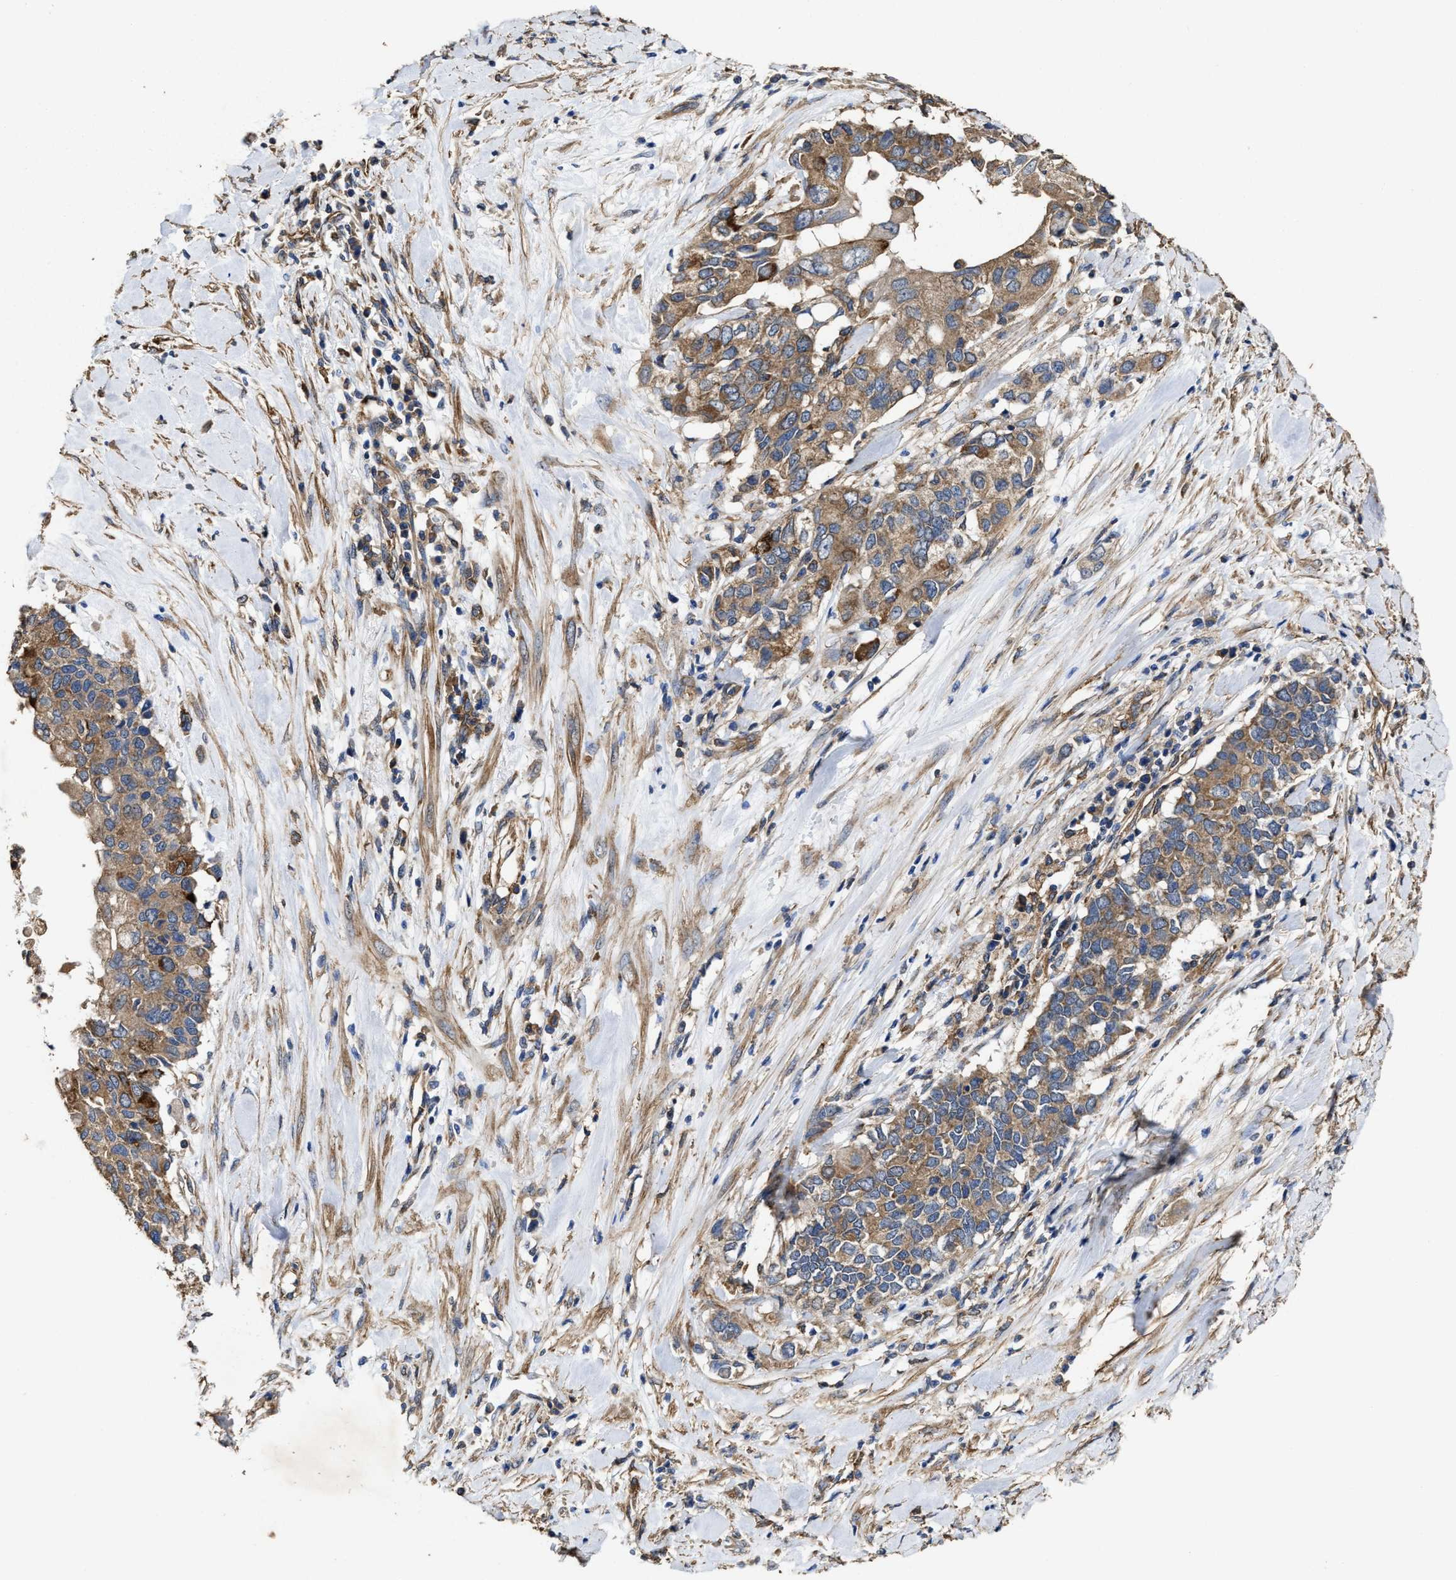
{"staining": {"intensity": "moderate", "quantity": ">75%", "location": "cytoplasmic/membranous"}, "tissue": "pancreatic cancer", "cell_type": "Tumor cells", "image_type": "cancer", "snomed": [{"axis": "morphology", "description": "Adenocarcinoma, NOS"}, {"axis": "topography", "description": "Pancreas"}], "caption": "Protein expression analysis of pancreatic cancer (adenocarcinoma) shows moderate cytoplasmic/membranous expression in approximately >75% of tumor cells.", "gene": "SFXN4", "patient": {"sex": "female", "age": 56}}